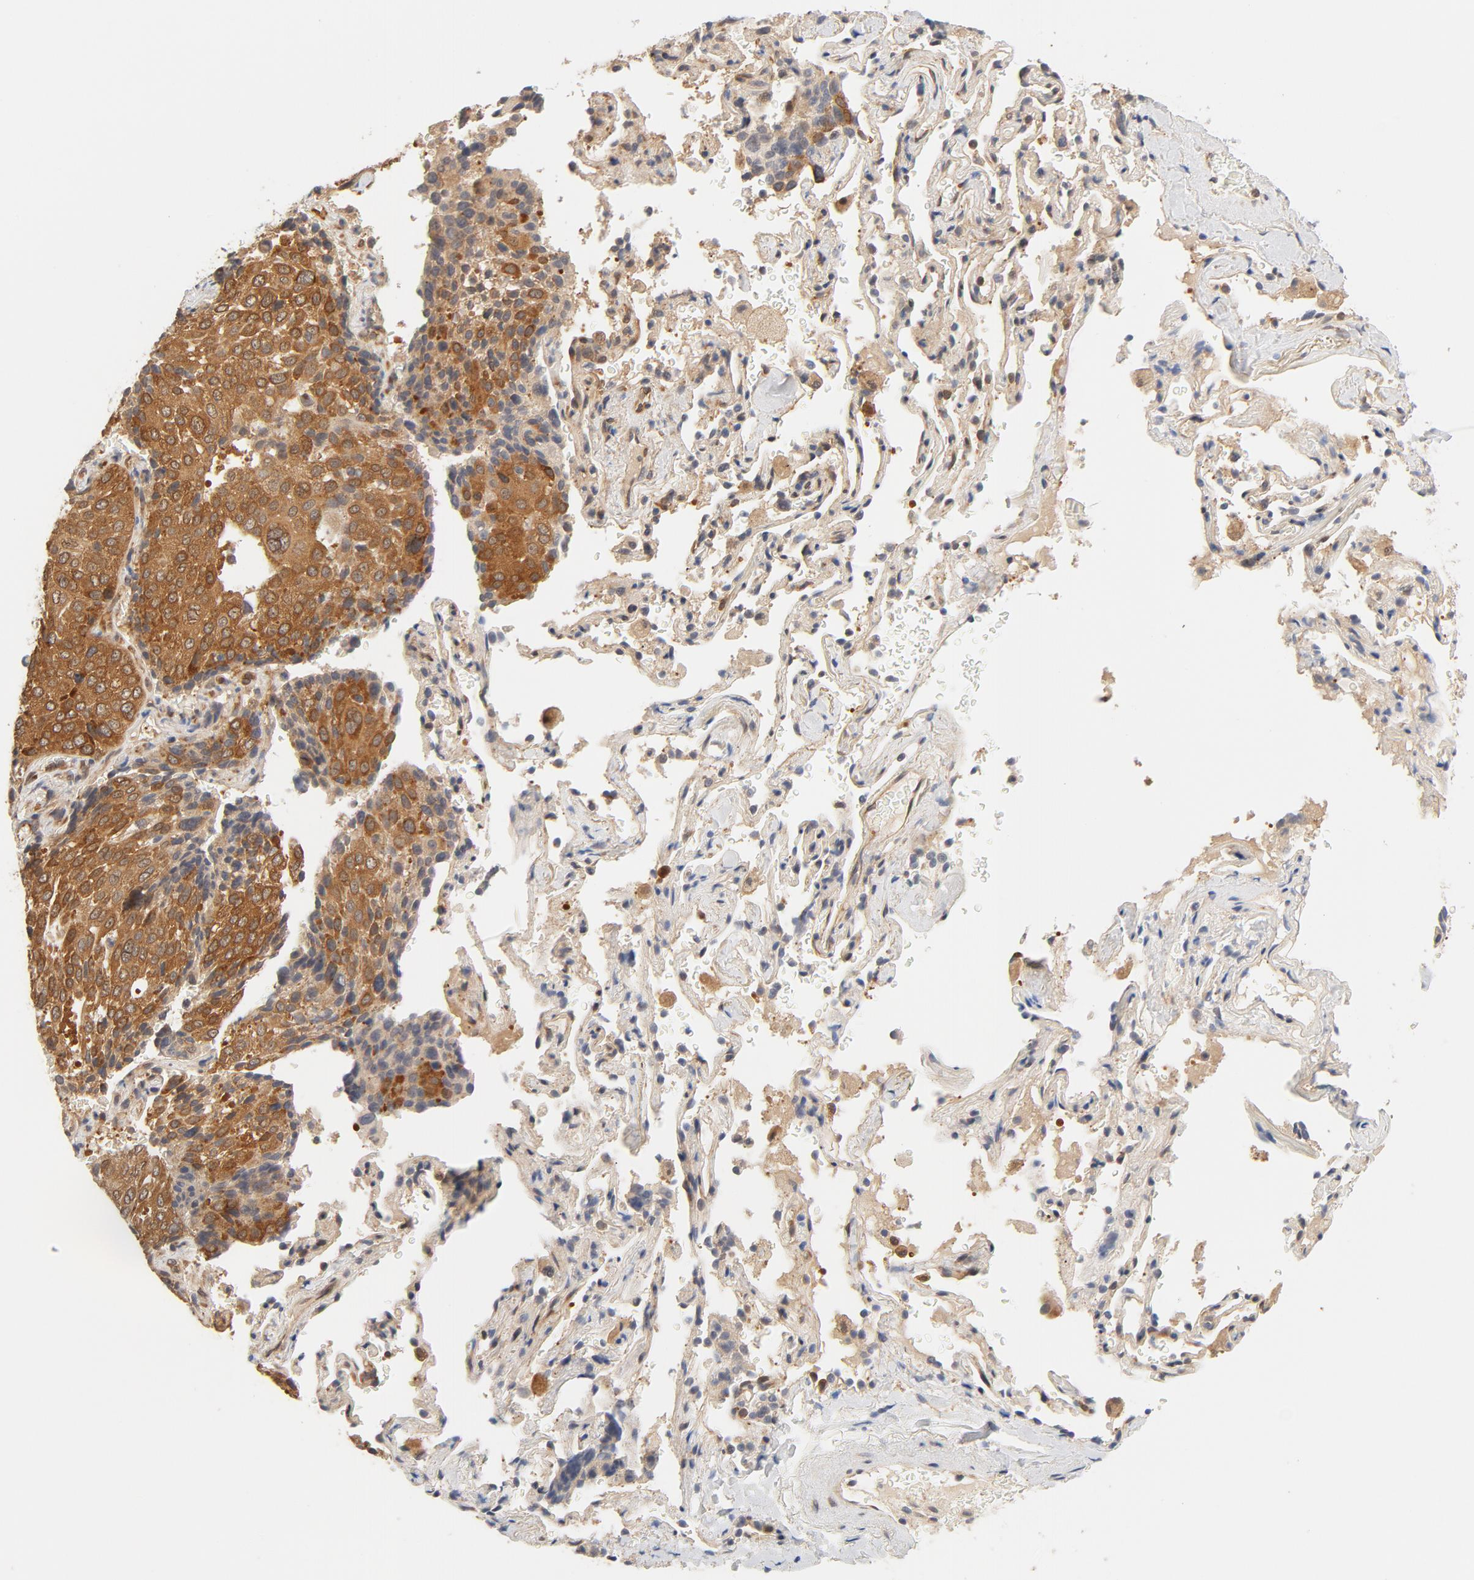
{"staining": {"intensity": "strong", "quantity": ">75%", "location": "cytoplasmic/membranous"}, "tissue": "lung cancer", "cell_type": "Tumor cells", "image_type": "cancer", "snomed": [{"axis": "morphology", "description": "Squamous cell carcinoma, NOS"}, {"axis": "topography", "description": "Lung"}], "caption": "Tumor cells exhibit high levels of strong cytoplasmic/membranous expression in about >75% of cells in lung squamous cell carcinoma.", "gene": "EIF4E", "patient": {"sex": "male", "age": 54}}